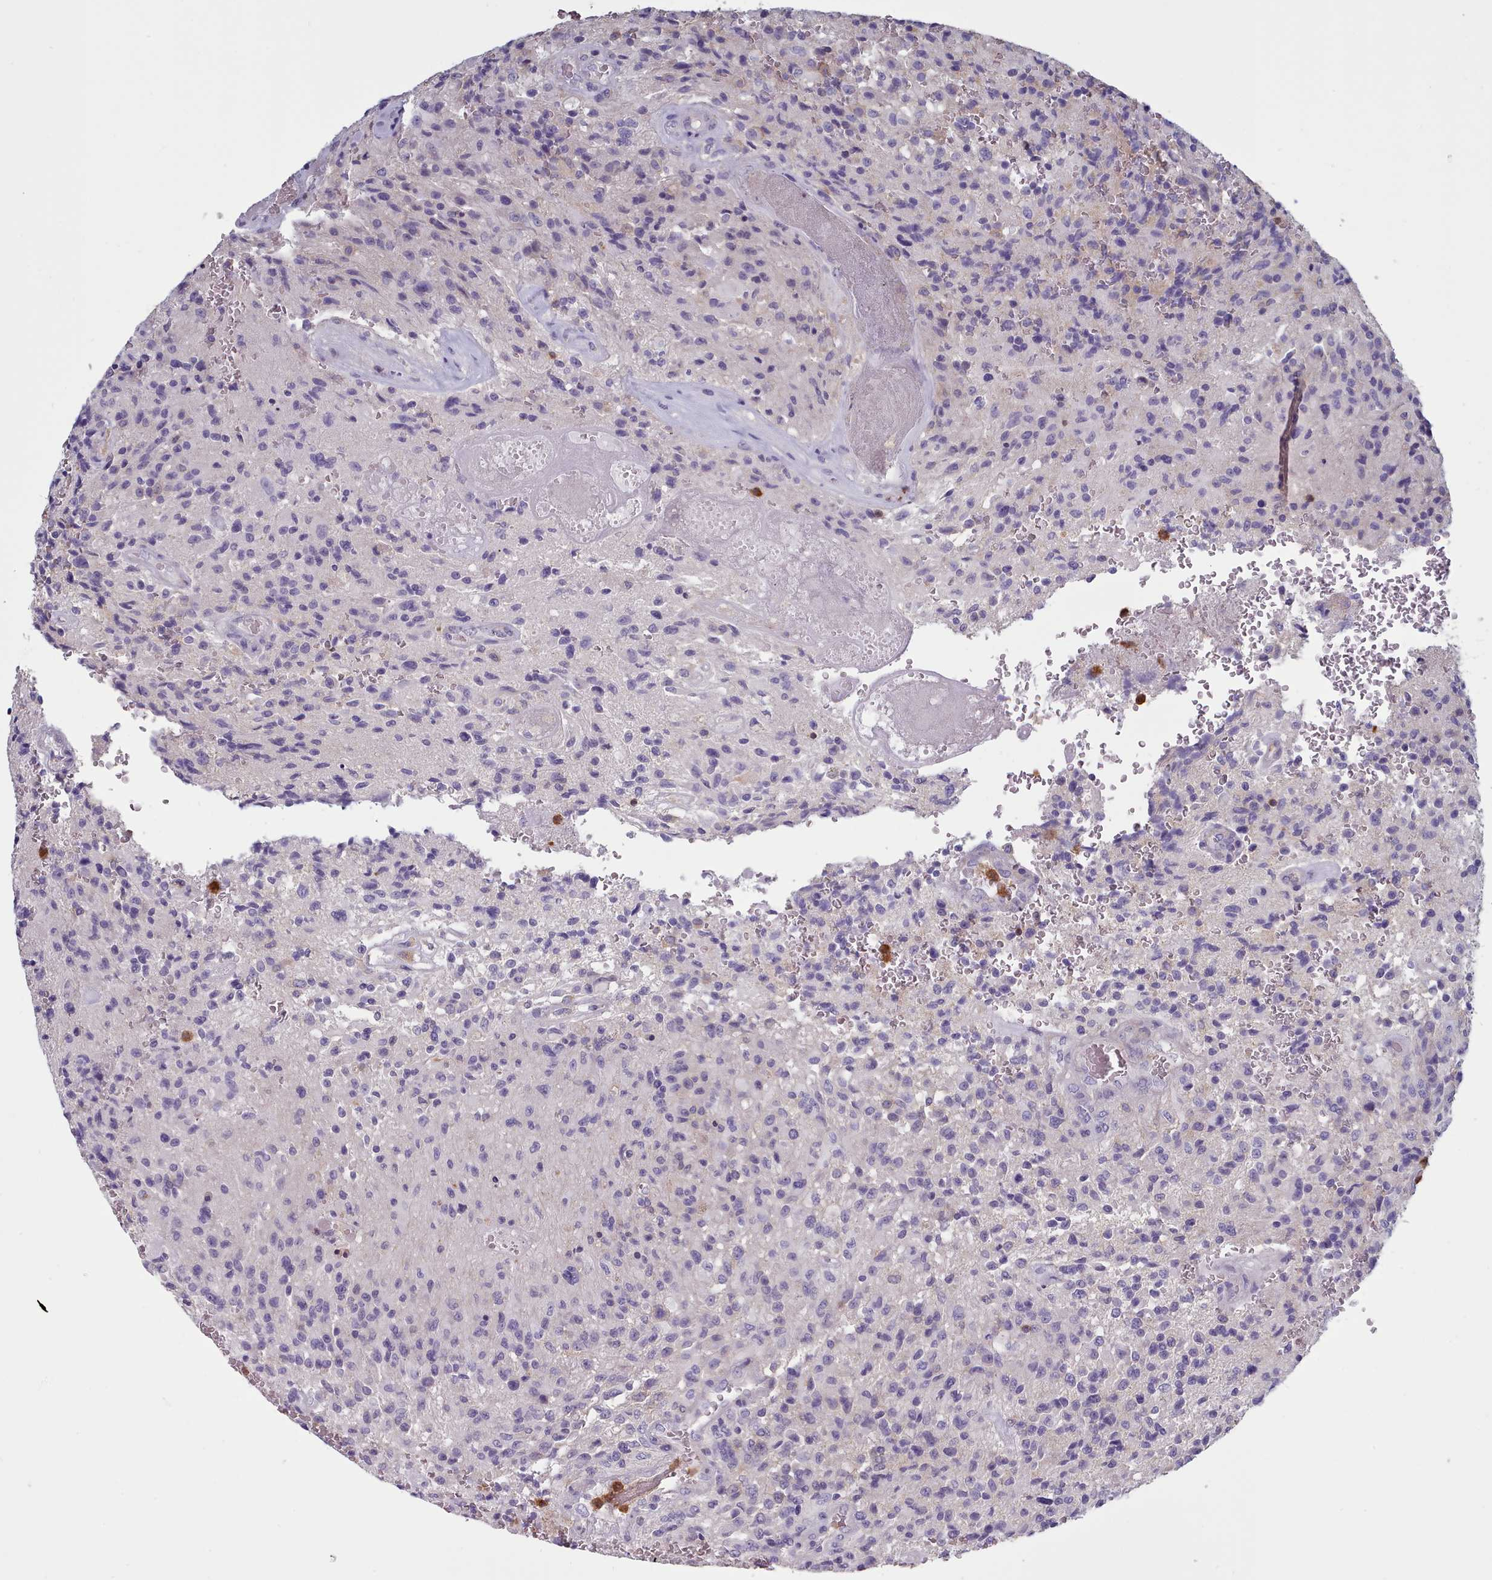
{"staining": {"intensity": "negative", "quantity": "none", "location": "none"}, "tissue": "glioma", "cell_type": "Tumor cells", "image_type": "cancer", "snomed": [{"axis": "morphology", "description": "Normal tissue, NOS"}, {"axis": "morphology", "description": "Glioma, malignant, High grade"}, {"axis": "topography", "description": "Cerebral cortex"}], "caption": "DAB immunohistochemical staining of human glioma exhibits no significant staining in tumor cells.", "gene": "RAC2", "patient": {"sex": "male", "age": 56}}